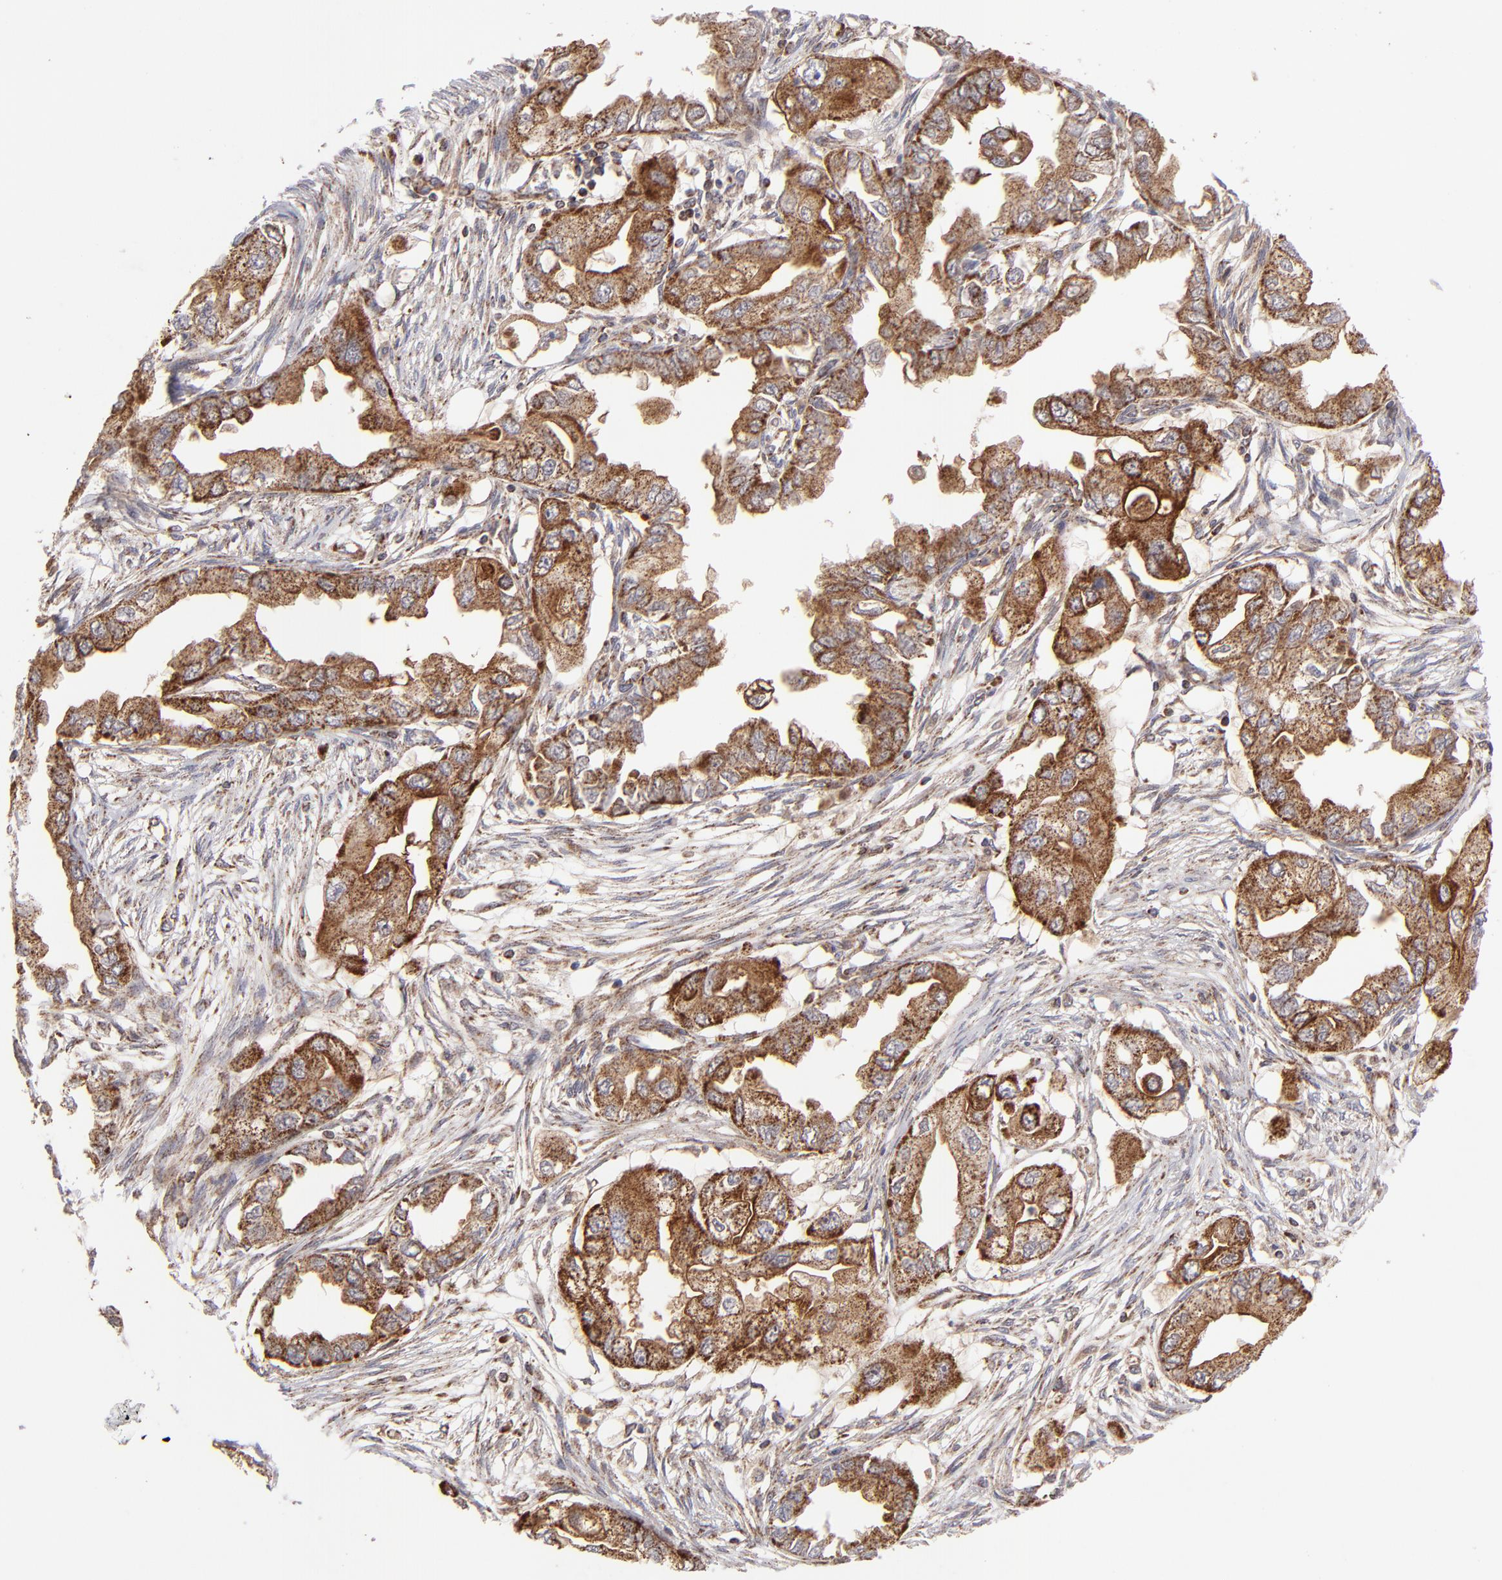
{"staining": {"intensity": "moderate", "quantity": ">75%", "location": "cytoplasmic/membranous"}, "tissue": "endometrial cancer", "cell_type": "Tumor cells", "image_type": "cancer", "snomed": [{"axis": "morphology", "description": "Adenocarcinoma, NOS"}, {"axis": "topography", "description": "Endometrium"}], "caption": "Adenocarcinoma (endometrial) stained with IHC demonstrates moderate cytoplasmic/membranous positivity in approximately >75% of tumor cells.", "gene": "SLC15A1", "patient": {"sex": "female", "age": 67}}